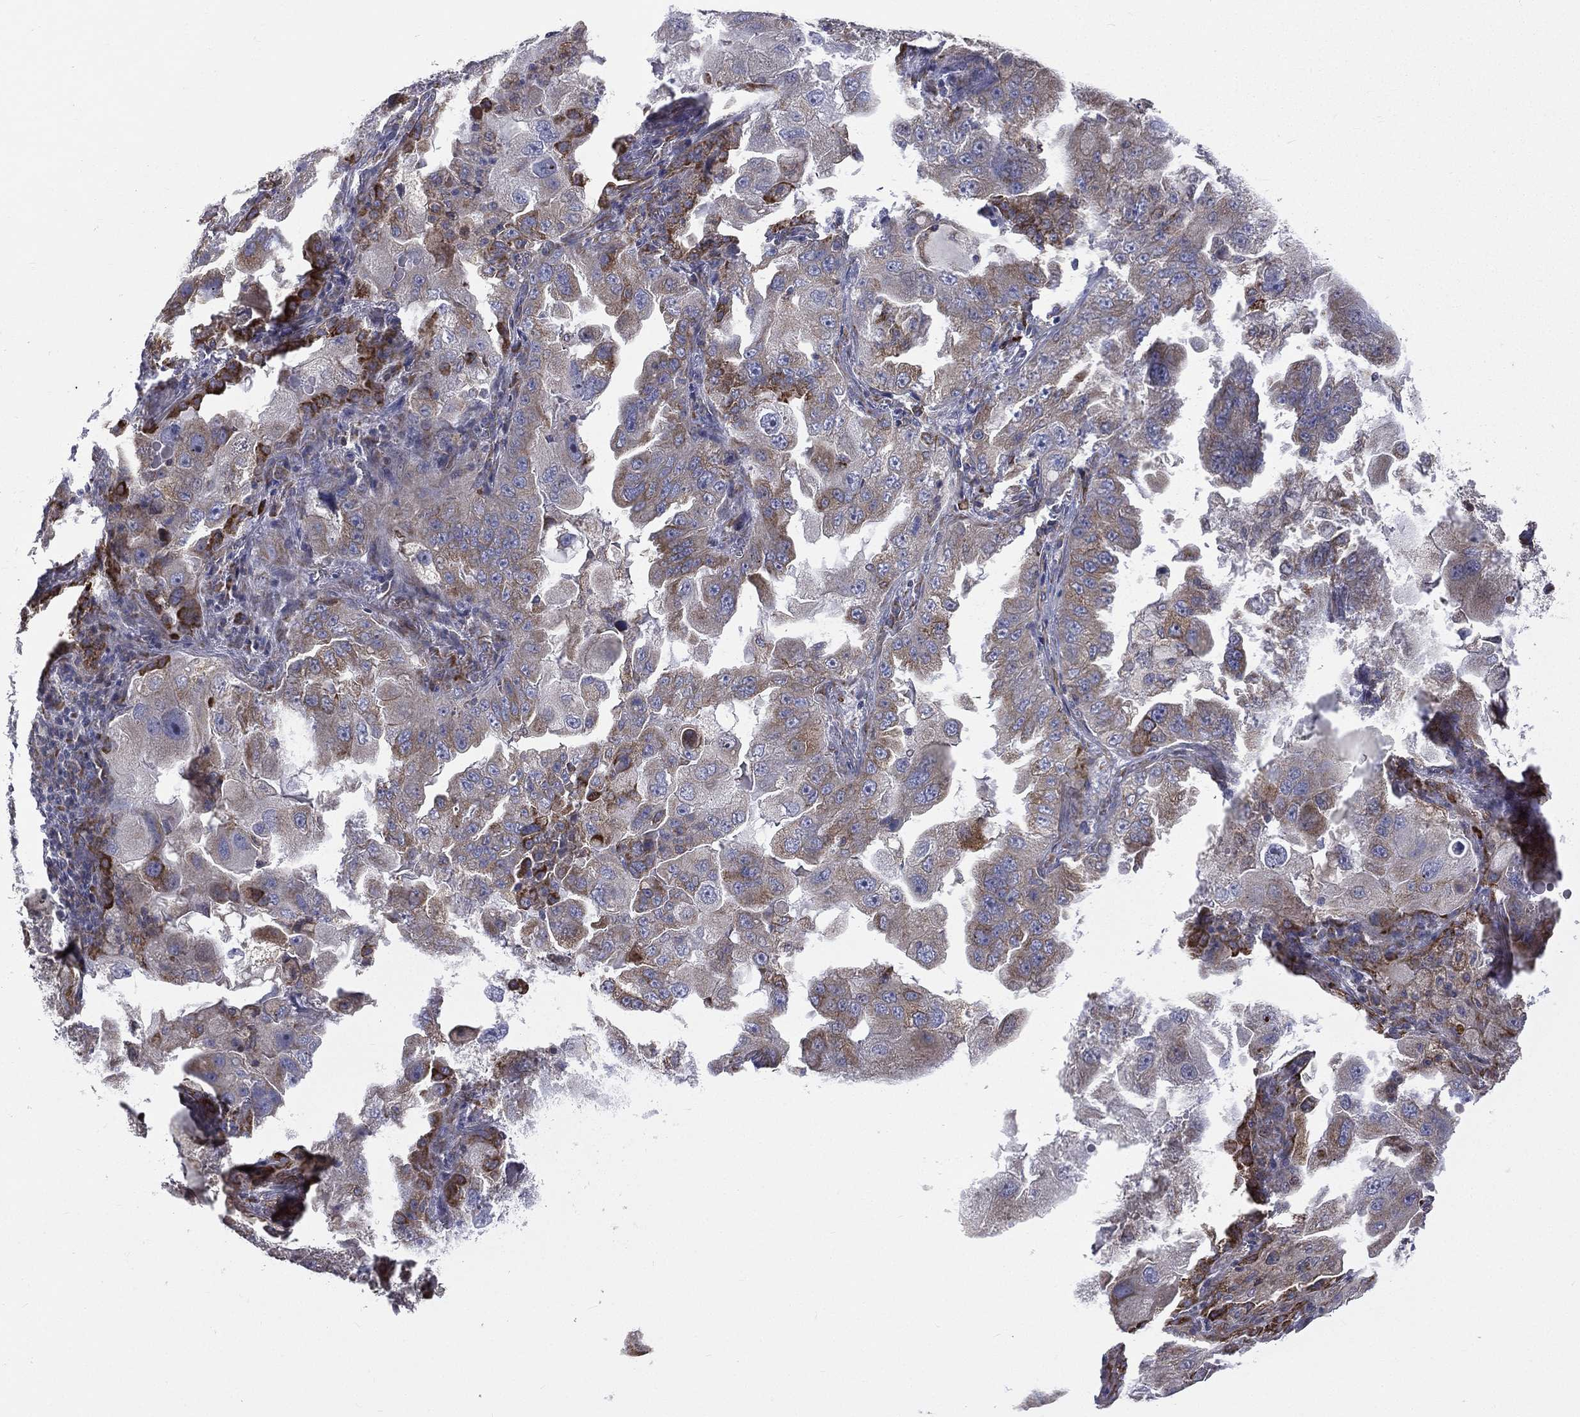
{"staining": {"intensity": "moderate", "quantity": "25%-75%", "location": "cytoplasmic/membranous"}, "tissue": "lung cancer", "cell_type": "Tumor cells", "image_type": "cancer", "snomed": [{"axis": "morphology", "description": "Adenocarcinoma, NOS"}, {"axis": "topography", "description": "Lung"}], "caption": "IHC micrograph of lung cancer (adenocarcinoma) stained for a protein (brown), which demonstrates medium levels of moderate cytoplasmic/membranous positivity in approximately 25%-75% of tumor cells.", "gene": "C20orf96", "patient": {"sex": "female", "age": 61}}